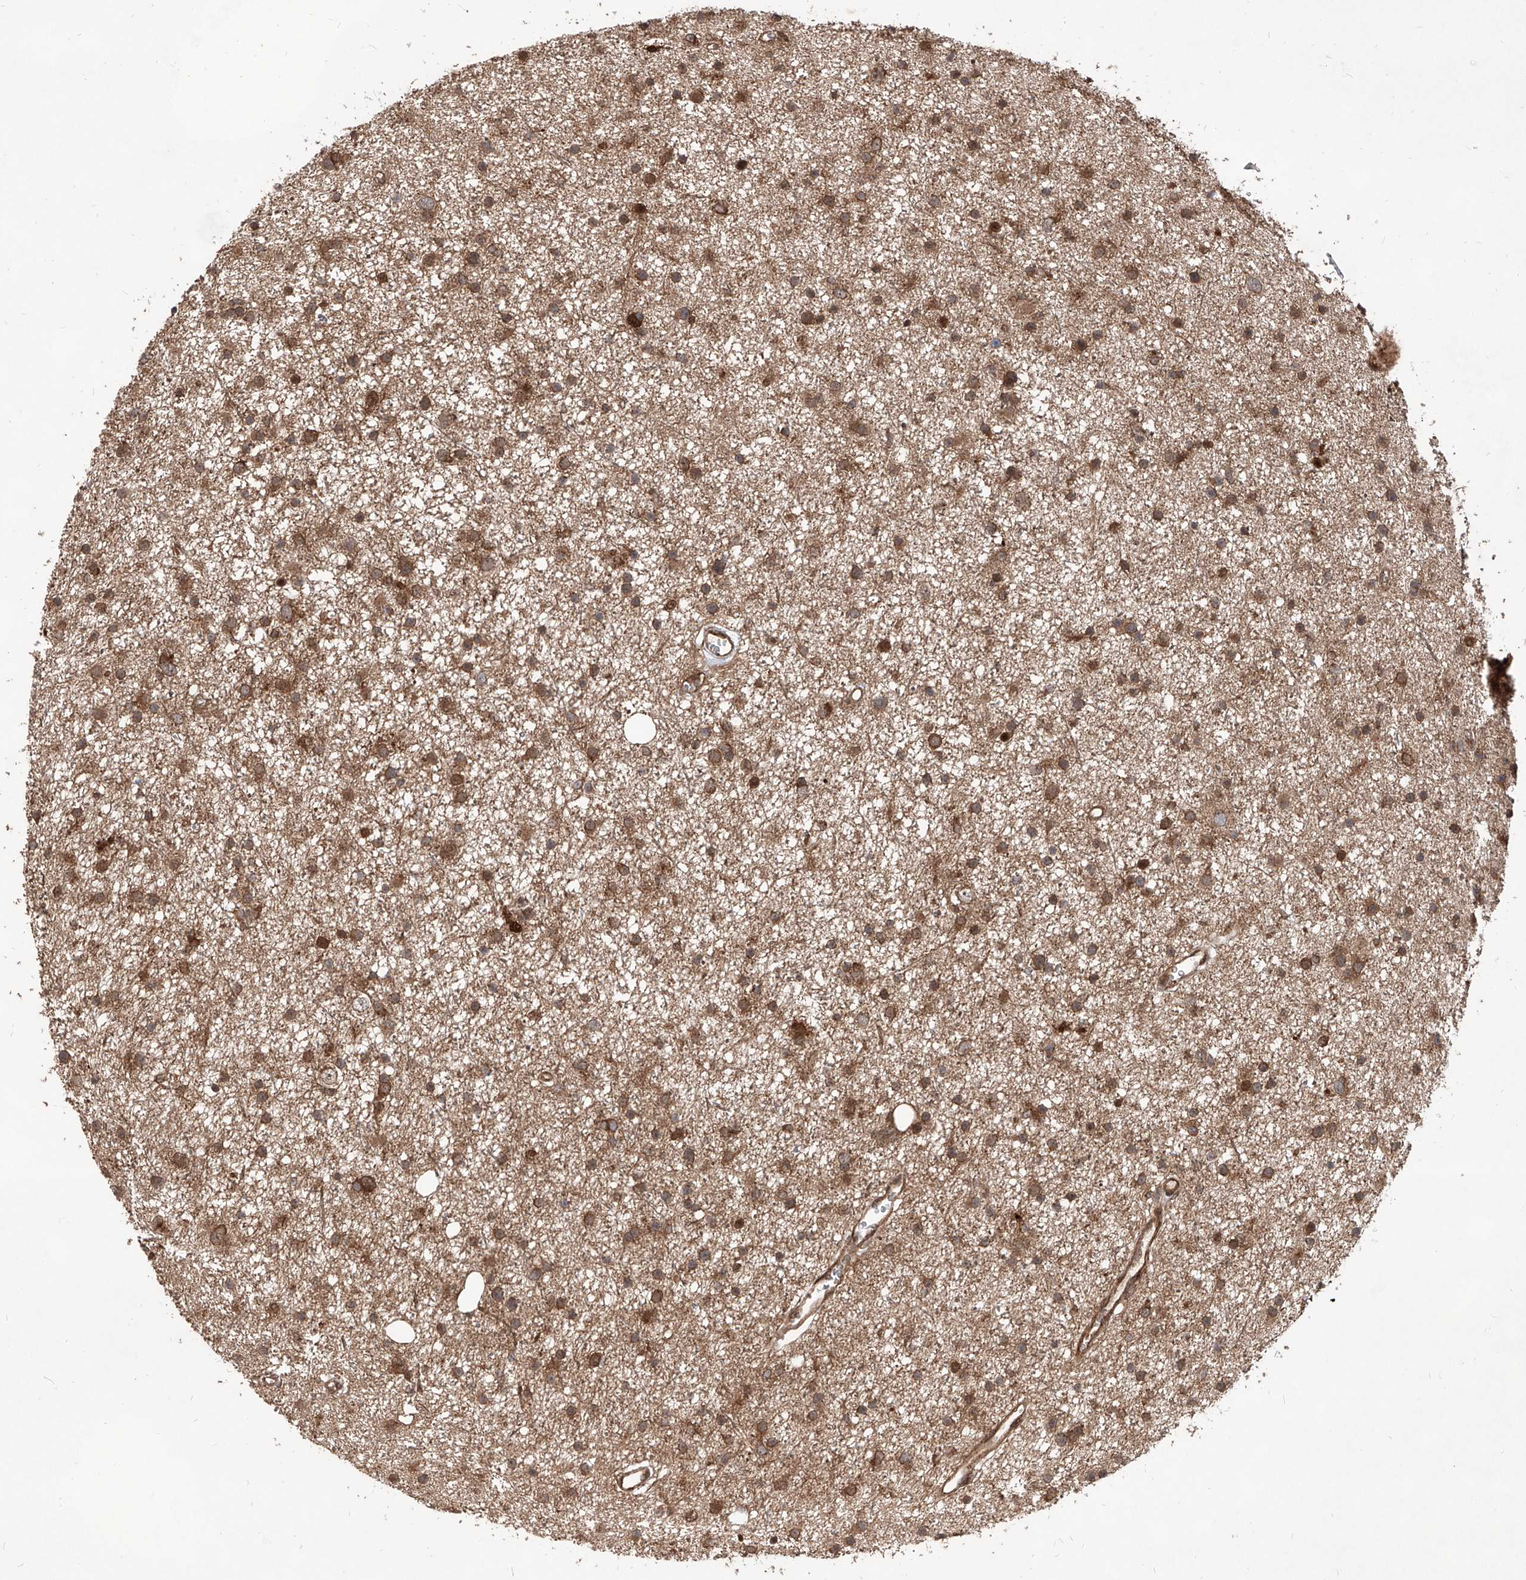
{"staining": {"intensity": "moderate", "quantity": ">75%", "location": "cytoplasmic/membranous"}, "tissue": "glioma", "cell_type": "Tumor cells", "image_type": "cancer", "snomed": [{"axis": "morphology", "description": "Glioma, malignant, Low grade"}, {"axis": "topography", "description": "Cerebral cortex"}], "caption": "This is a photomicrograph of immunohistochemistry (IHC) staining of low-grade glioma (malignant), which shows moderate positivity in the cytoplasmic/membranous of tumor cells.", "gene": "MAGED2", "patient": {"sex": "female", "age": 39}}